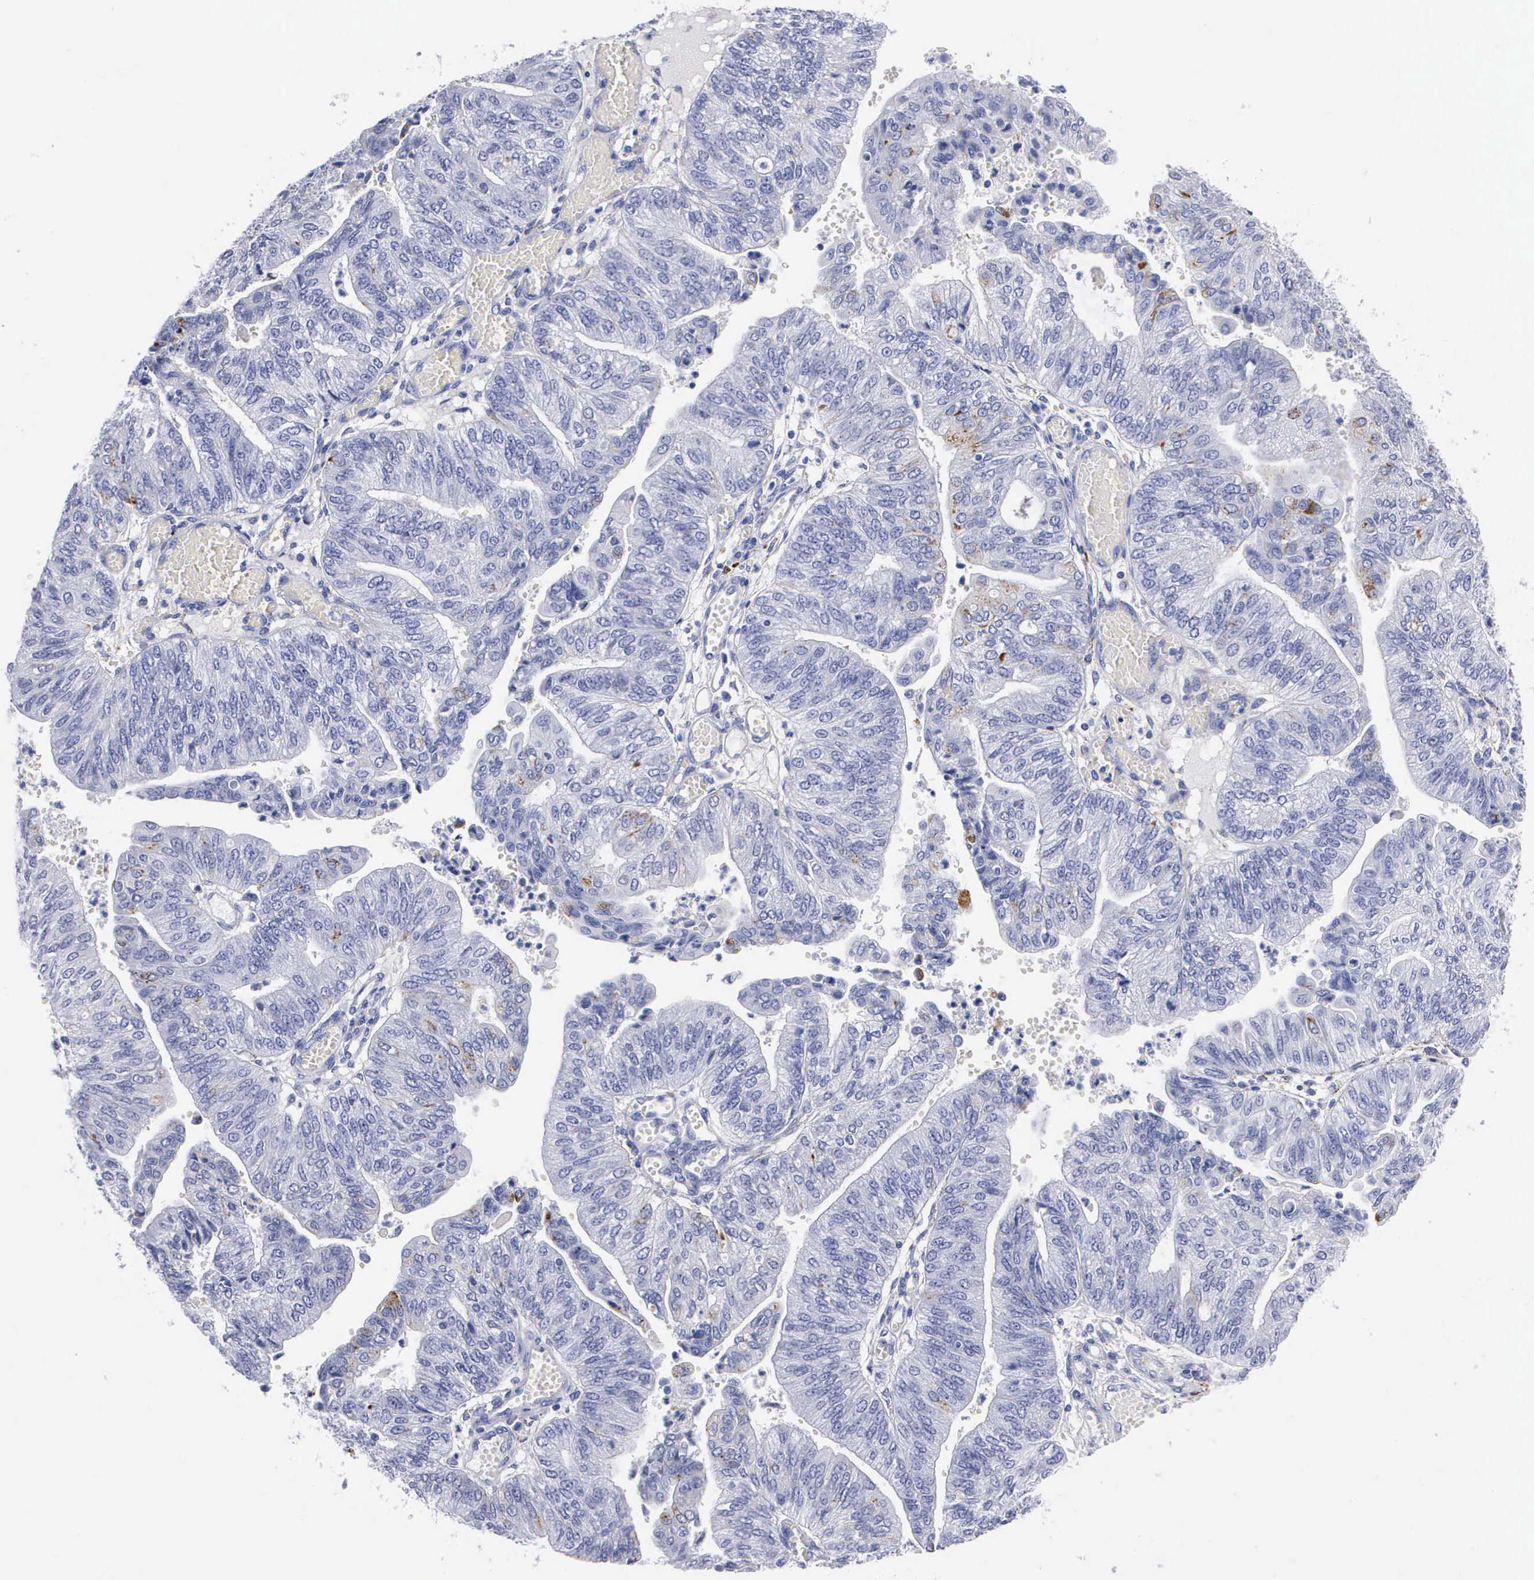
{"staining": {"intensity": "moderate", "quantity": "<25%", "location": "cytoplasmic/membranous"}, "tissue": "endometrial cancer", "cell_type": "Tumor cells", "image_type": "cancer", "snomed": [{"axis": "morphology", "description": "Adenocarcinoma, NOS"}, {"axis": "topography", "description": "Endometrium"}], "caption": "Immunohistochemical staining of human endometrial adenocarcinoma reveals low levels of moderate cytoplasmic/membranous protein positivity in about <25% of tumor cells.", "gene": "CTSL", "patient": {"sex": "female", "age": 59}}